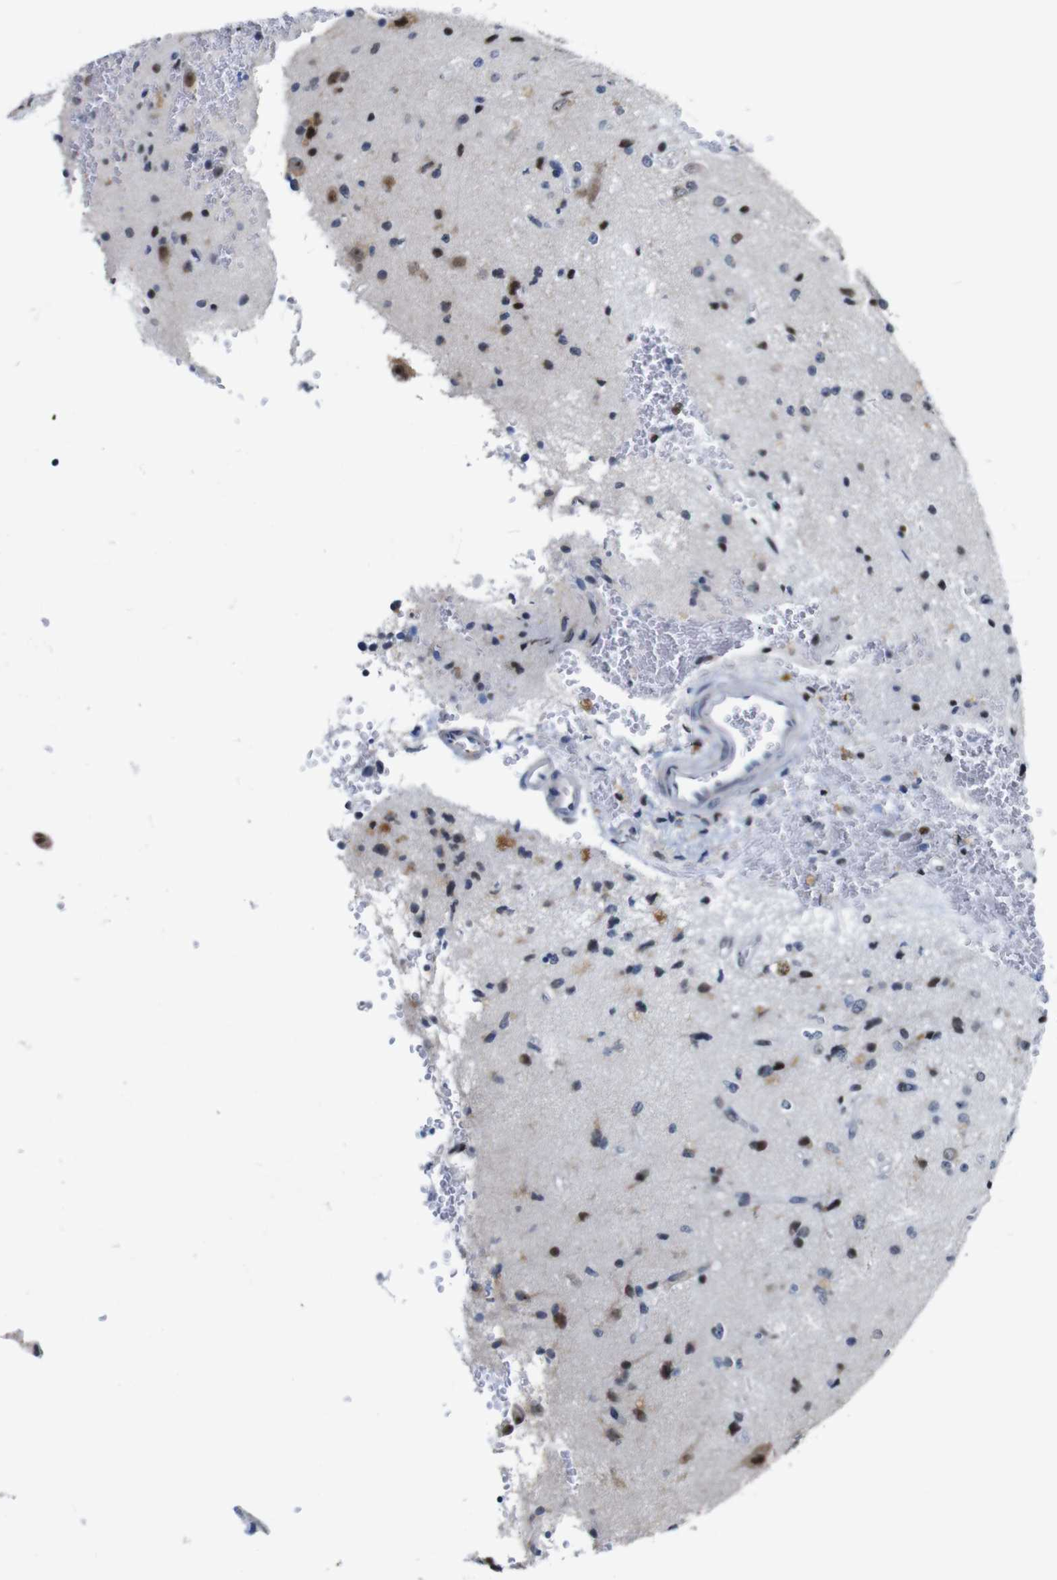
{"staining": {"intensity": "strong", "quantity": "<25%", "location": "nuclear"}, "tissue": "glioma", "cell_type": "Tumor cells", "image_type": "cancer", "snomed": [{"axis": "morphology", "description": "Glioma, malignant, High grade"}, {"axis": "topography", "description": "pancreas cauda"}], "caption": "Tumor cells display medium levels of strong nuclear positivity in about <25% of cells in human glioma.", "gene": "GATA6", "patient": {"sex": "male", "age": 60}}